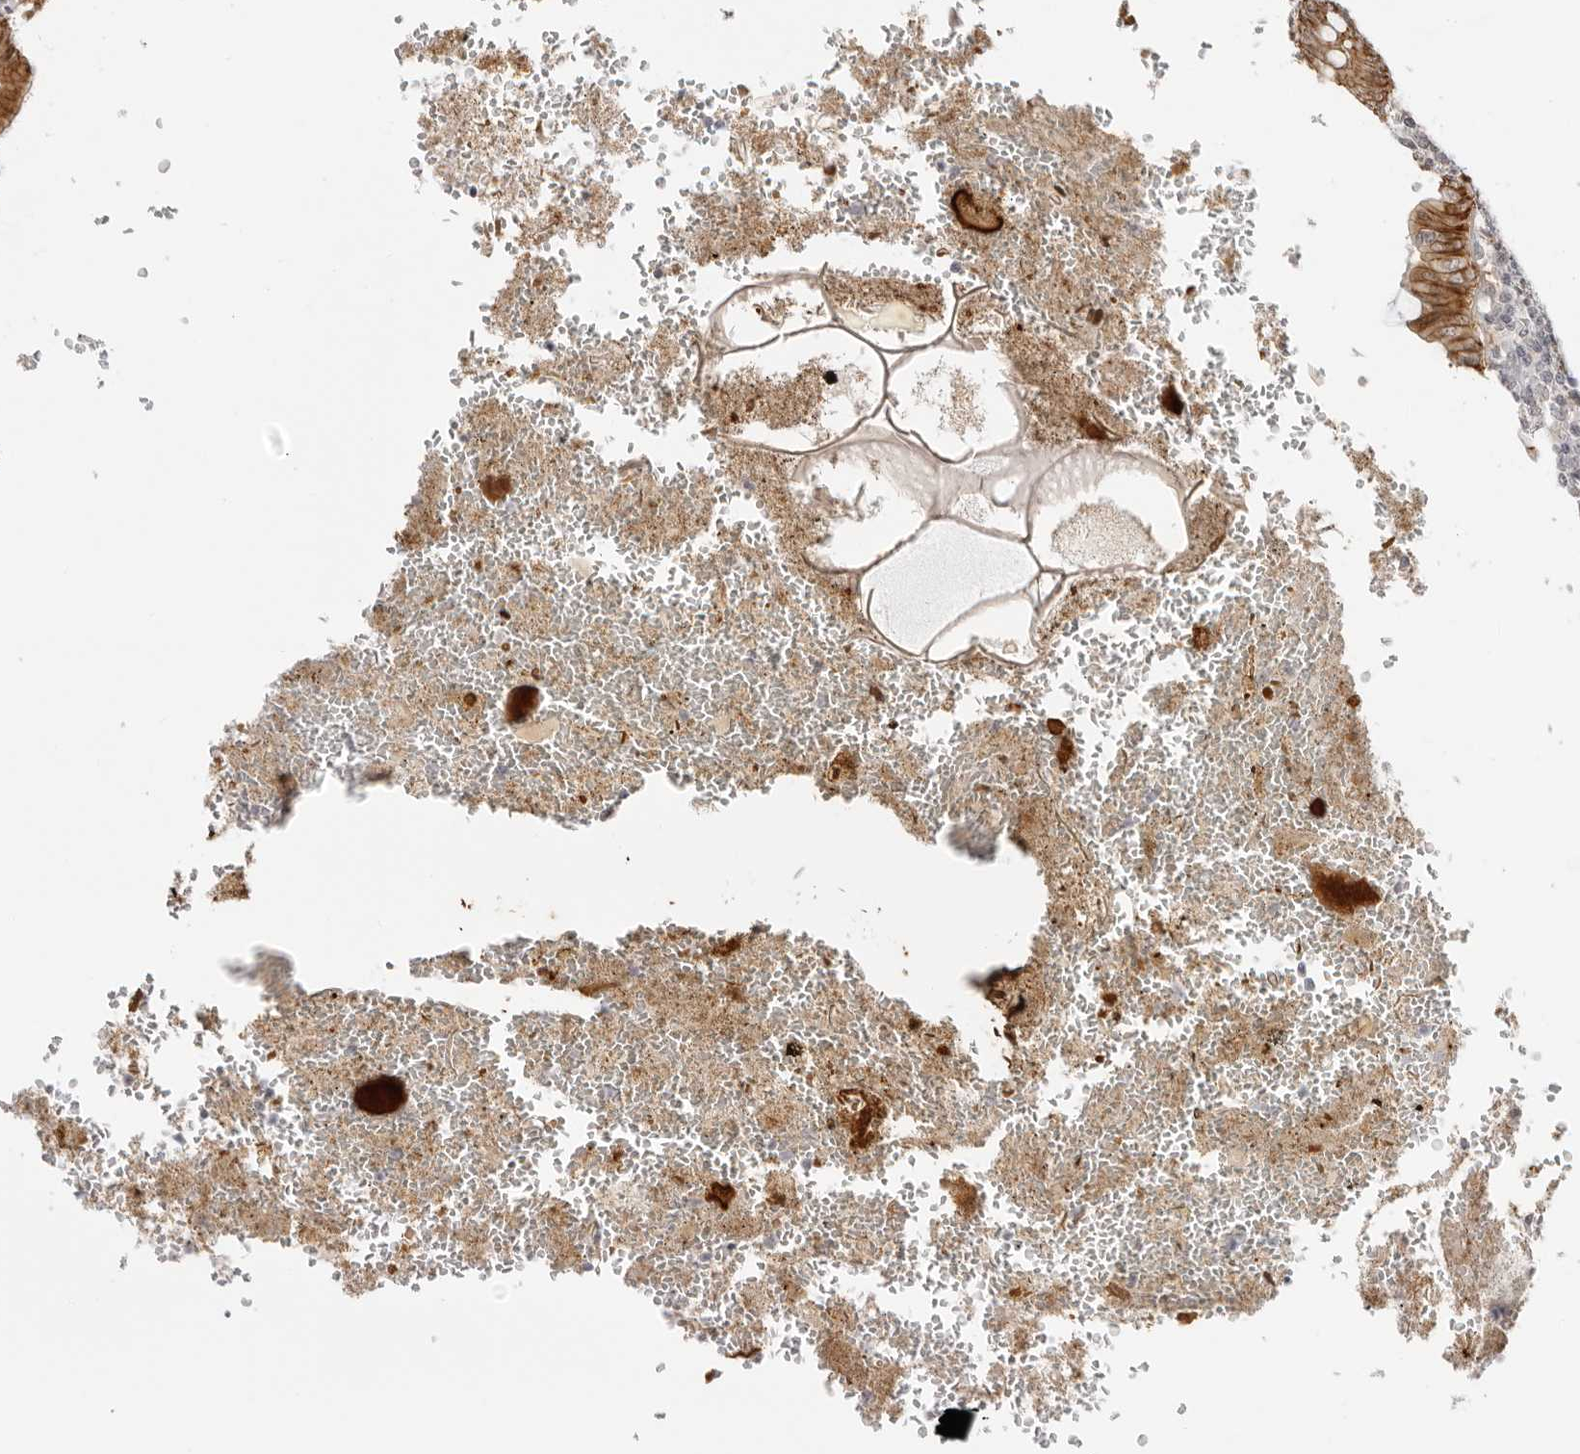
{"staining": {"intensity": "moderate", "quantity": ">75%", "location": "cytoplasmic/membranous"}, "tissue": "appendix", "cell_type": "Glandular cells", "image_type": "normal", "snomed": [{"axis": "morphology", "description": "Normal tissue, NOS"}, {"axis": "topography", "description": "Appendix"}], "caption": "Protein staining reveals moderate cytoplasmic/membranous expression in about >75% of glandular cells in benign appendix. The staining is performed using DAB (3,3'-diaminobenzidine) brown chromogen to label protein expression. The nuclei are counter-stained blue using hematoxylin.", "gene": "TRAPPC3", "patient": {"sex": "male", "age": 8}}